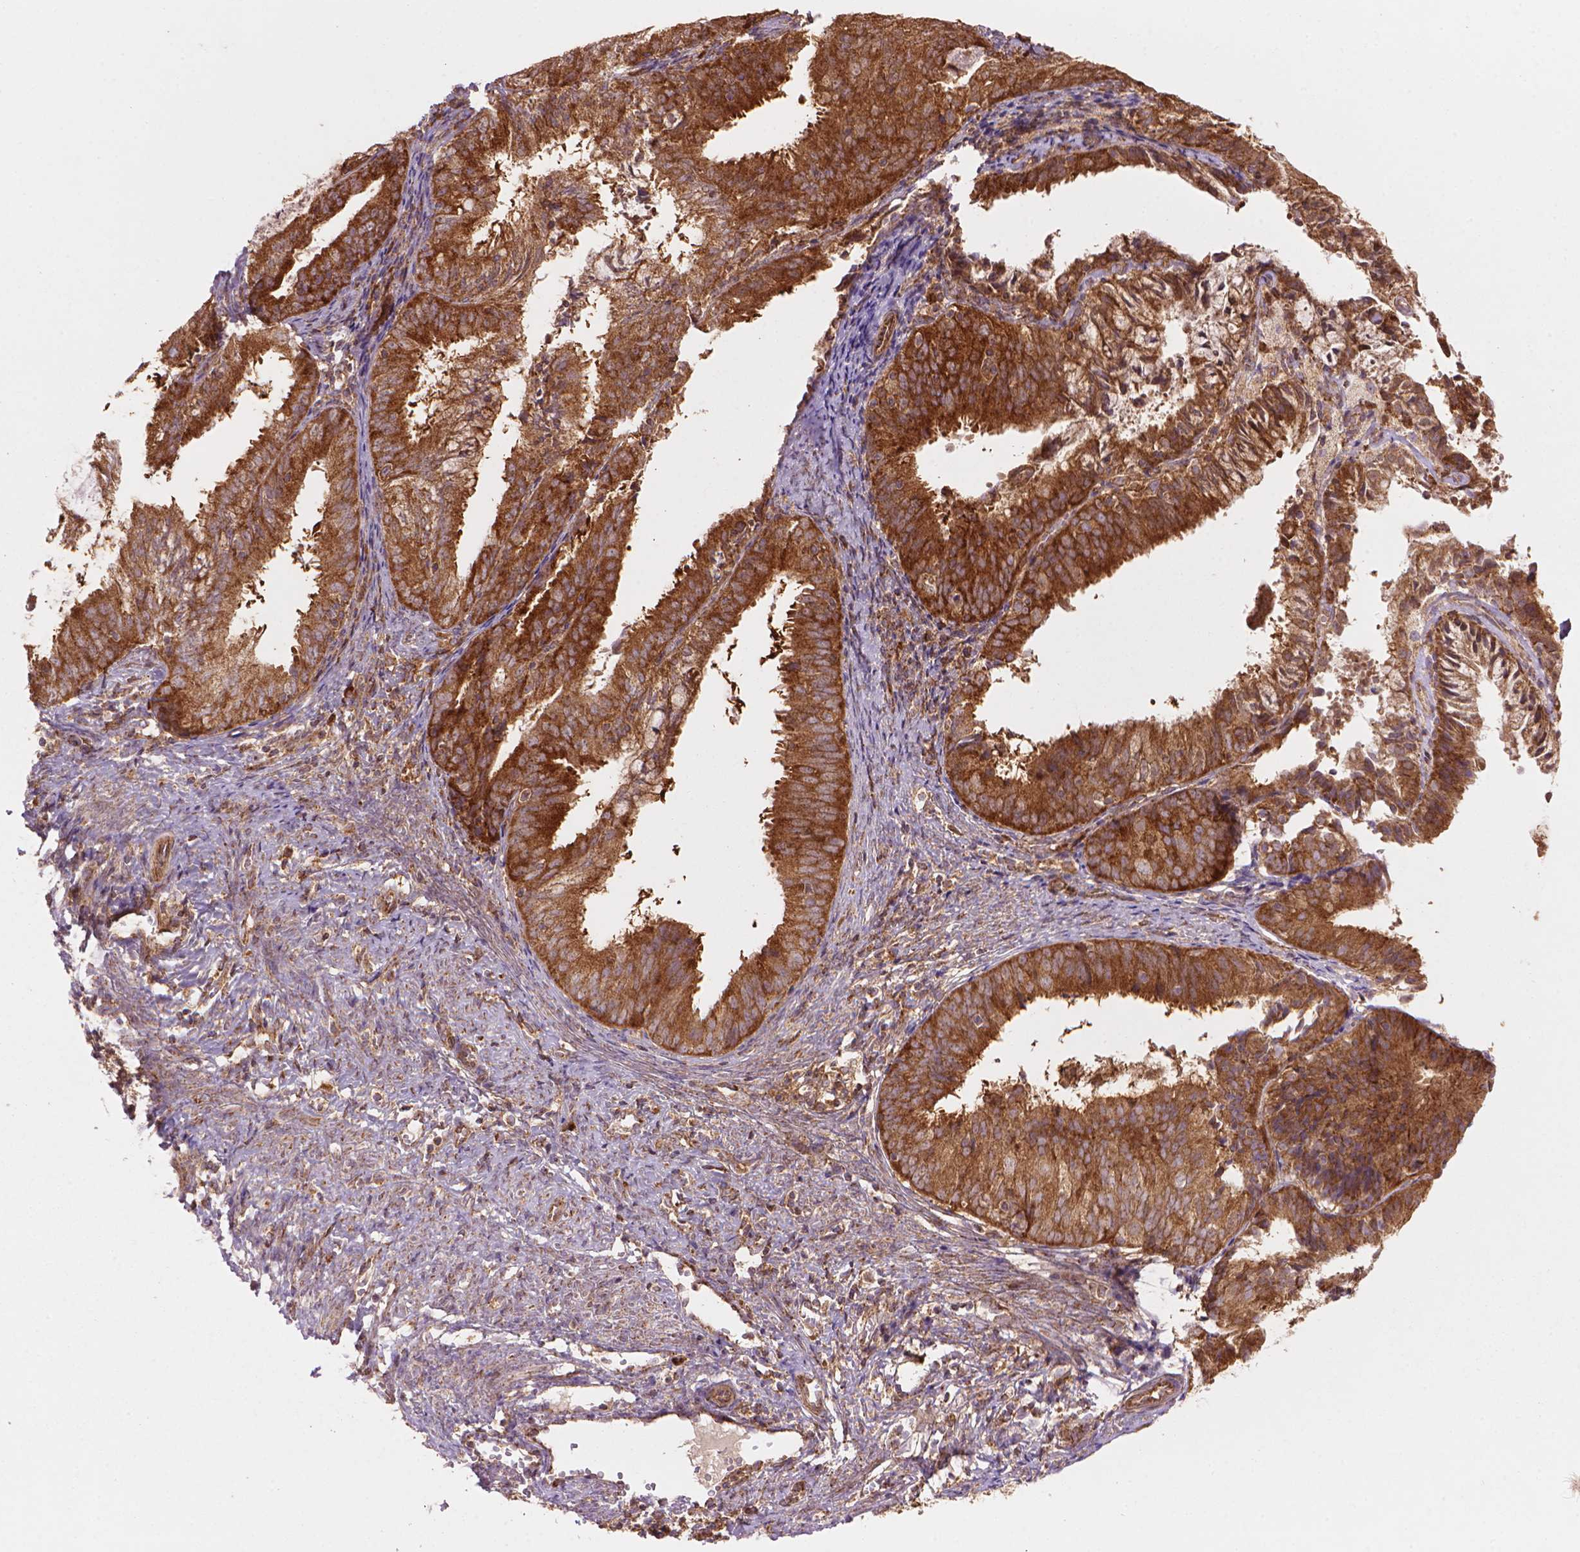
{"staining": {"intensity": "moderate", "quantity": ">75%", "location": "cytoplasmic/membranous"}, "tissue": "endometrial cancer", "cell_type": "Tumor cells", "image_type": "cancer", "snomed": [{"axis": "morphology", "description": "Adenocarcinoma, NOS"}, {"axis": "topography", "description": "Endometrium"}], "caption": "Endometrial cancer (adenocarcinoma) stained with a protein marker shows moderate staining in tumor cells.", "gene": "VARS2", "patient": {"sex": "female", "age": 57}}